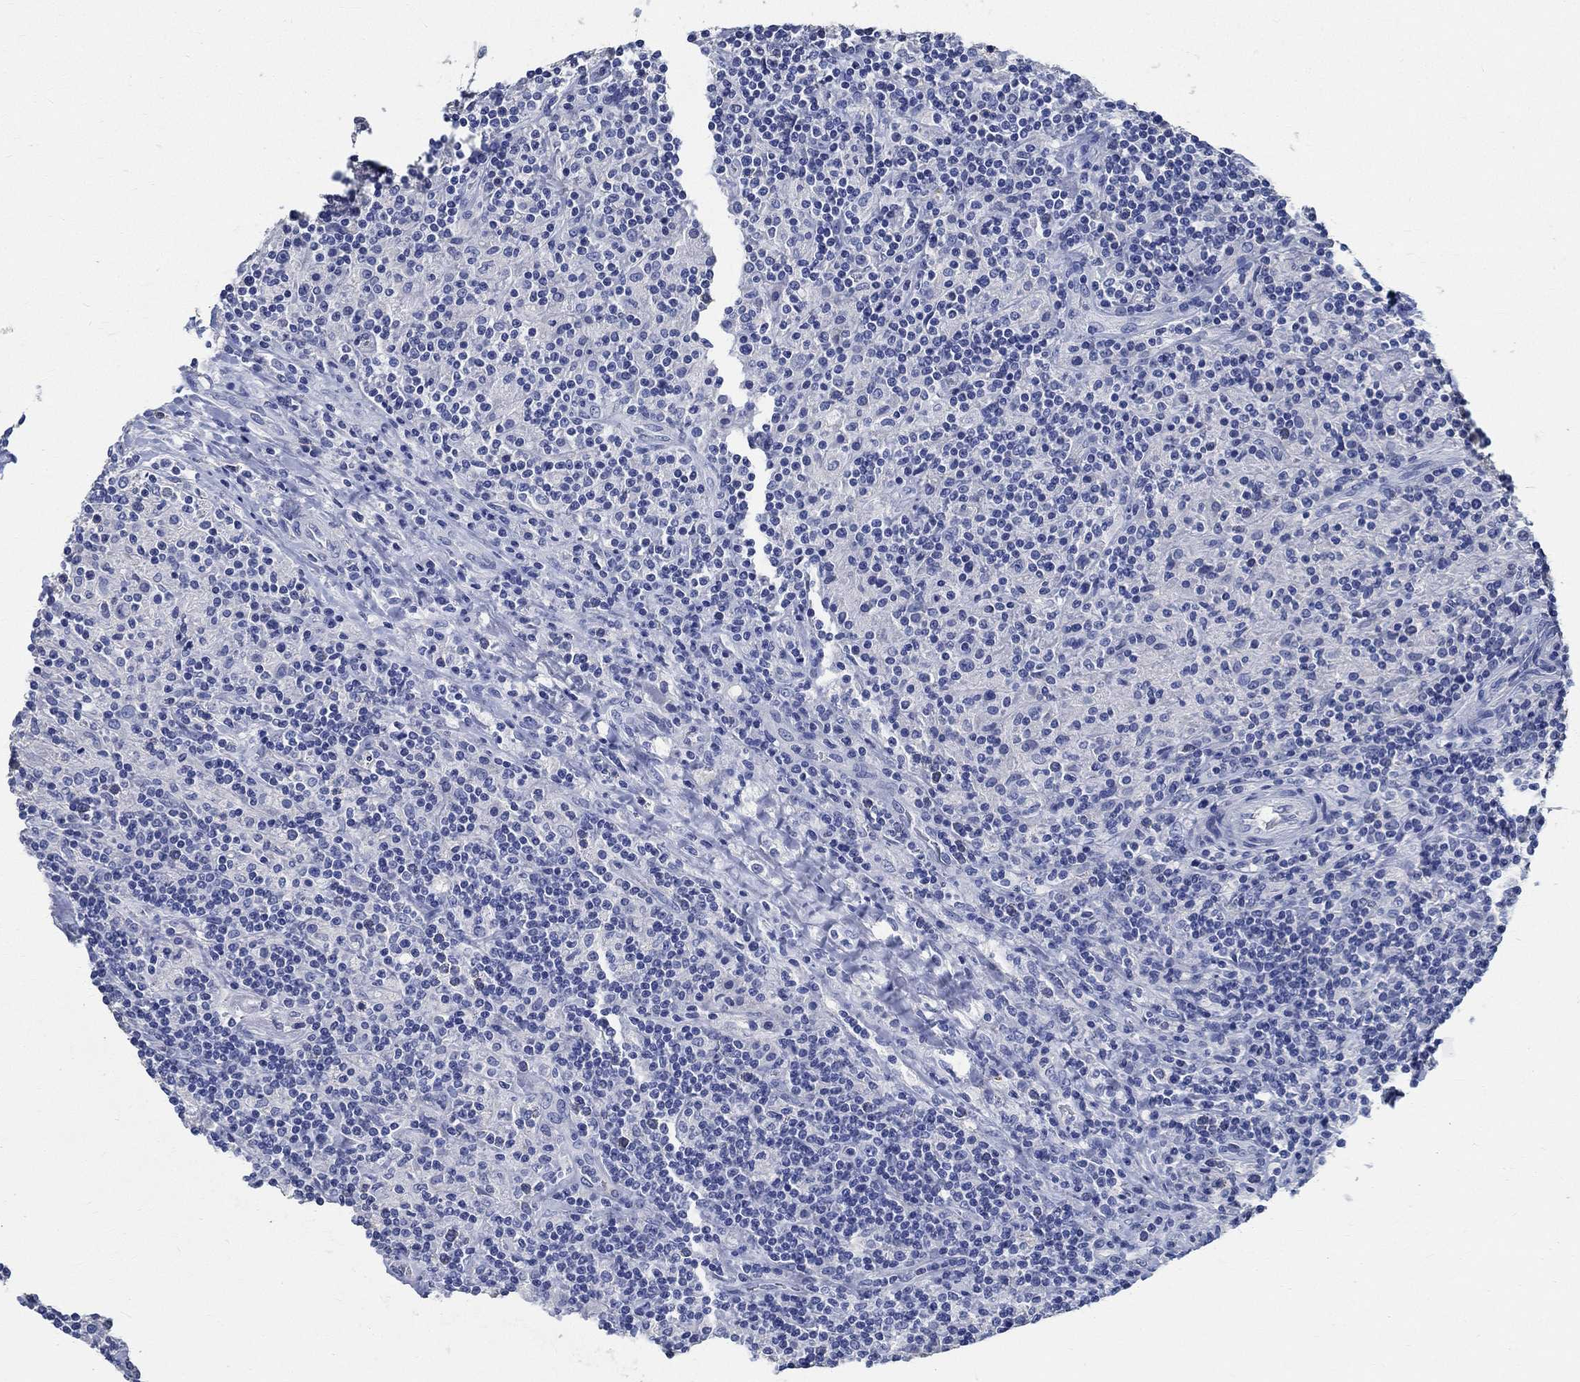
{"staining": {"intensity": "negative", "quantity": "none", "location": "none"}, "tissue": "lymphoma", "cell_type": "Tumor cells", "image_type": "cancer", "snomed": [{"axis": "morphology", "description": "Hodgkin's disease, NOS"}, {"axis": "topography", "description": "Lymph node"}], "caption": "High magnification brightfield microscopy of lymphoma stained with DAB (brown) and counterstained with hematoxylin (blue): tumor cells show no significant staining.", "gene": "PRX", "patient": {"sex": "male", "age": 70}}